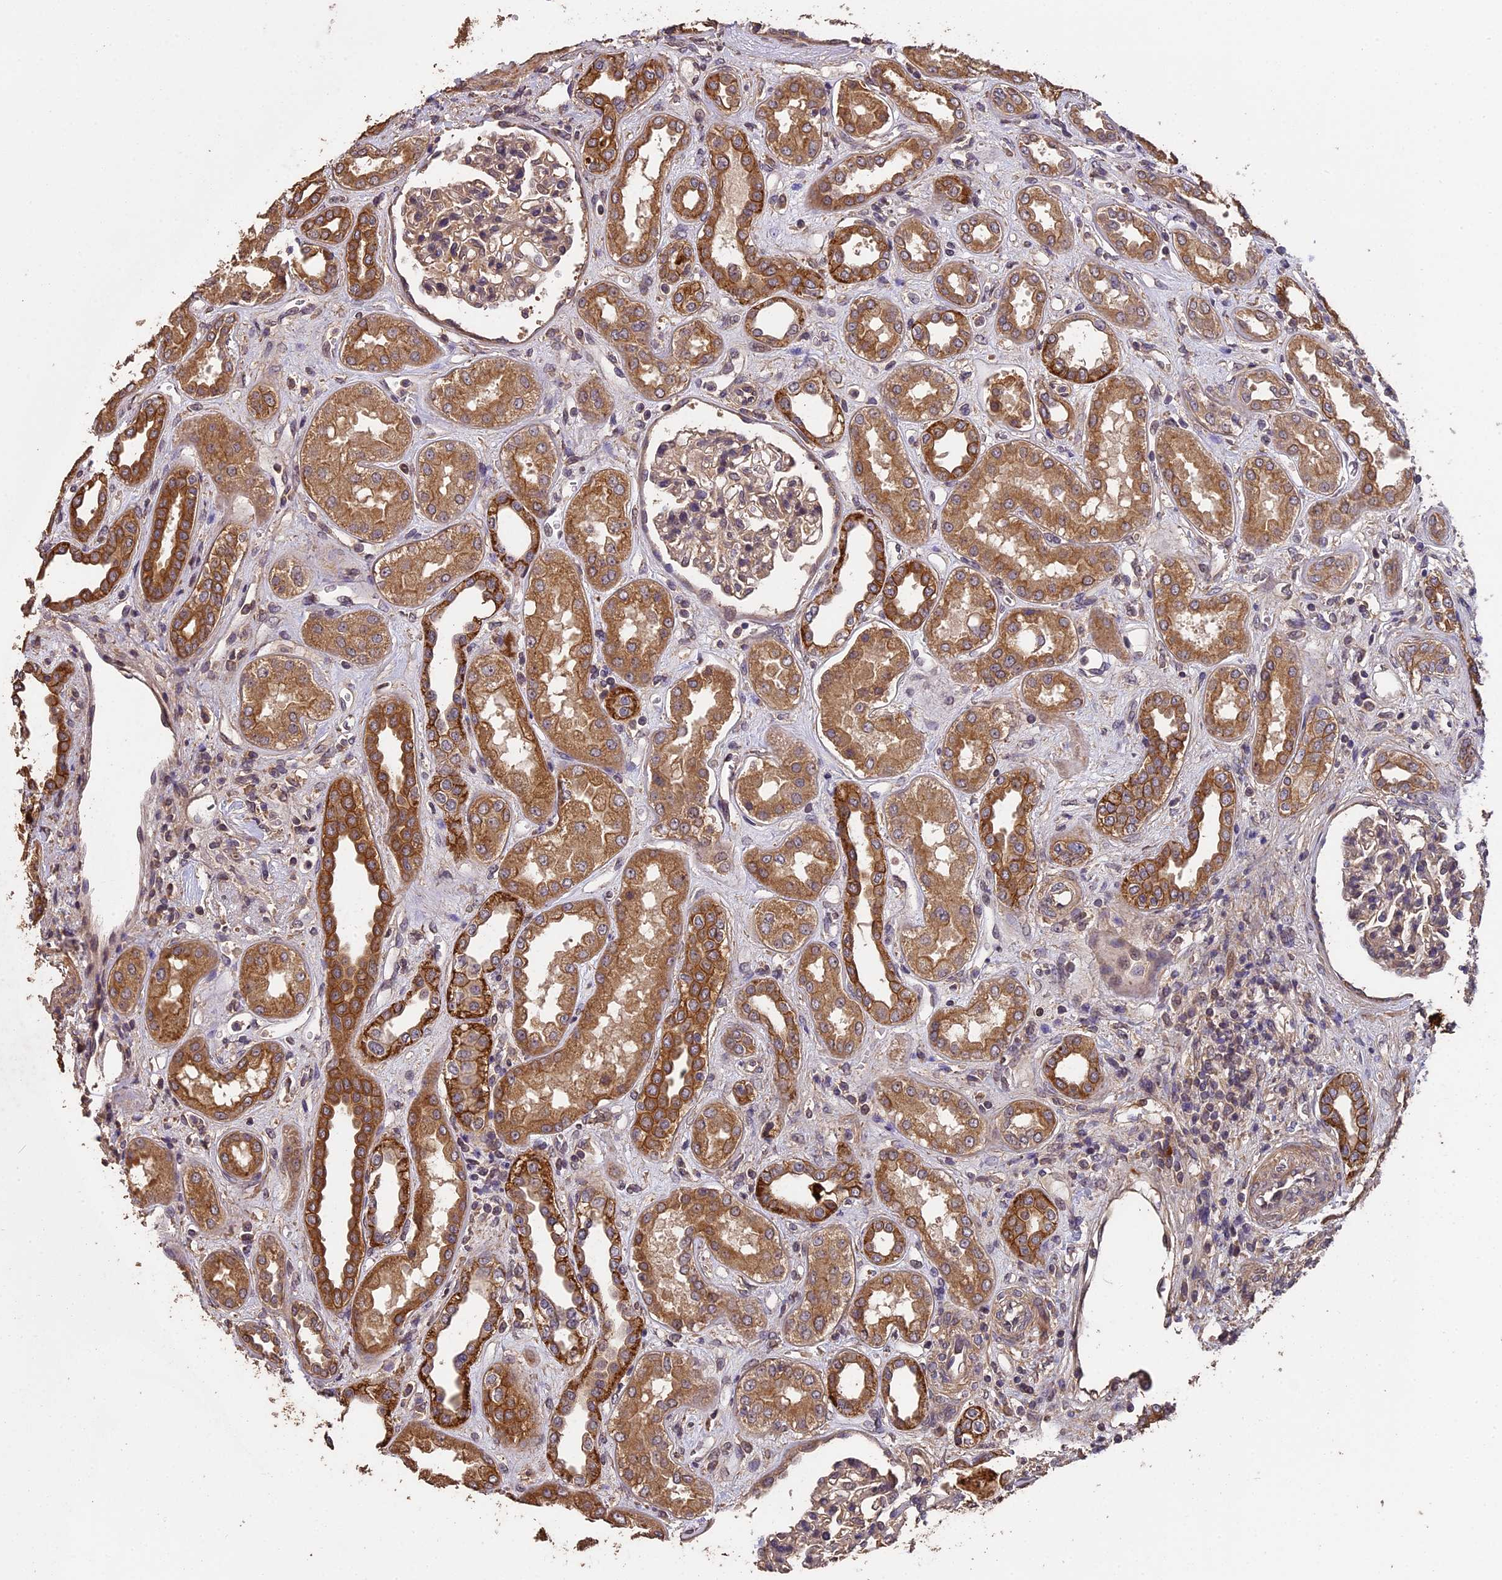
{"staining": {"intensity": "weak", "quantity": ">75%", "location": "cytoplasmic/membranous"}, "tissue": "kidney", "cell_type": "Cells in glomeruli", "image_type": "normal", "snomed": [{"axis": "morphology", "description": "Normal tissue, NOS"}, {"axis": "topography", "description": "Kidney"}], "caption": "A brown stain shows weak cytoplasmic/membranous positivity of a protein in cells in glomeruli of unremarkable kidney.", "gene": "CHD9", "patient": {"sex": "male", "age": 59}}